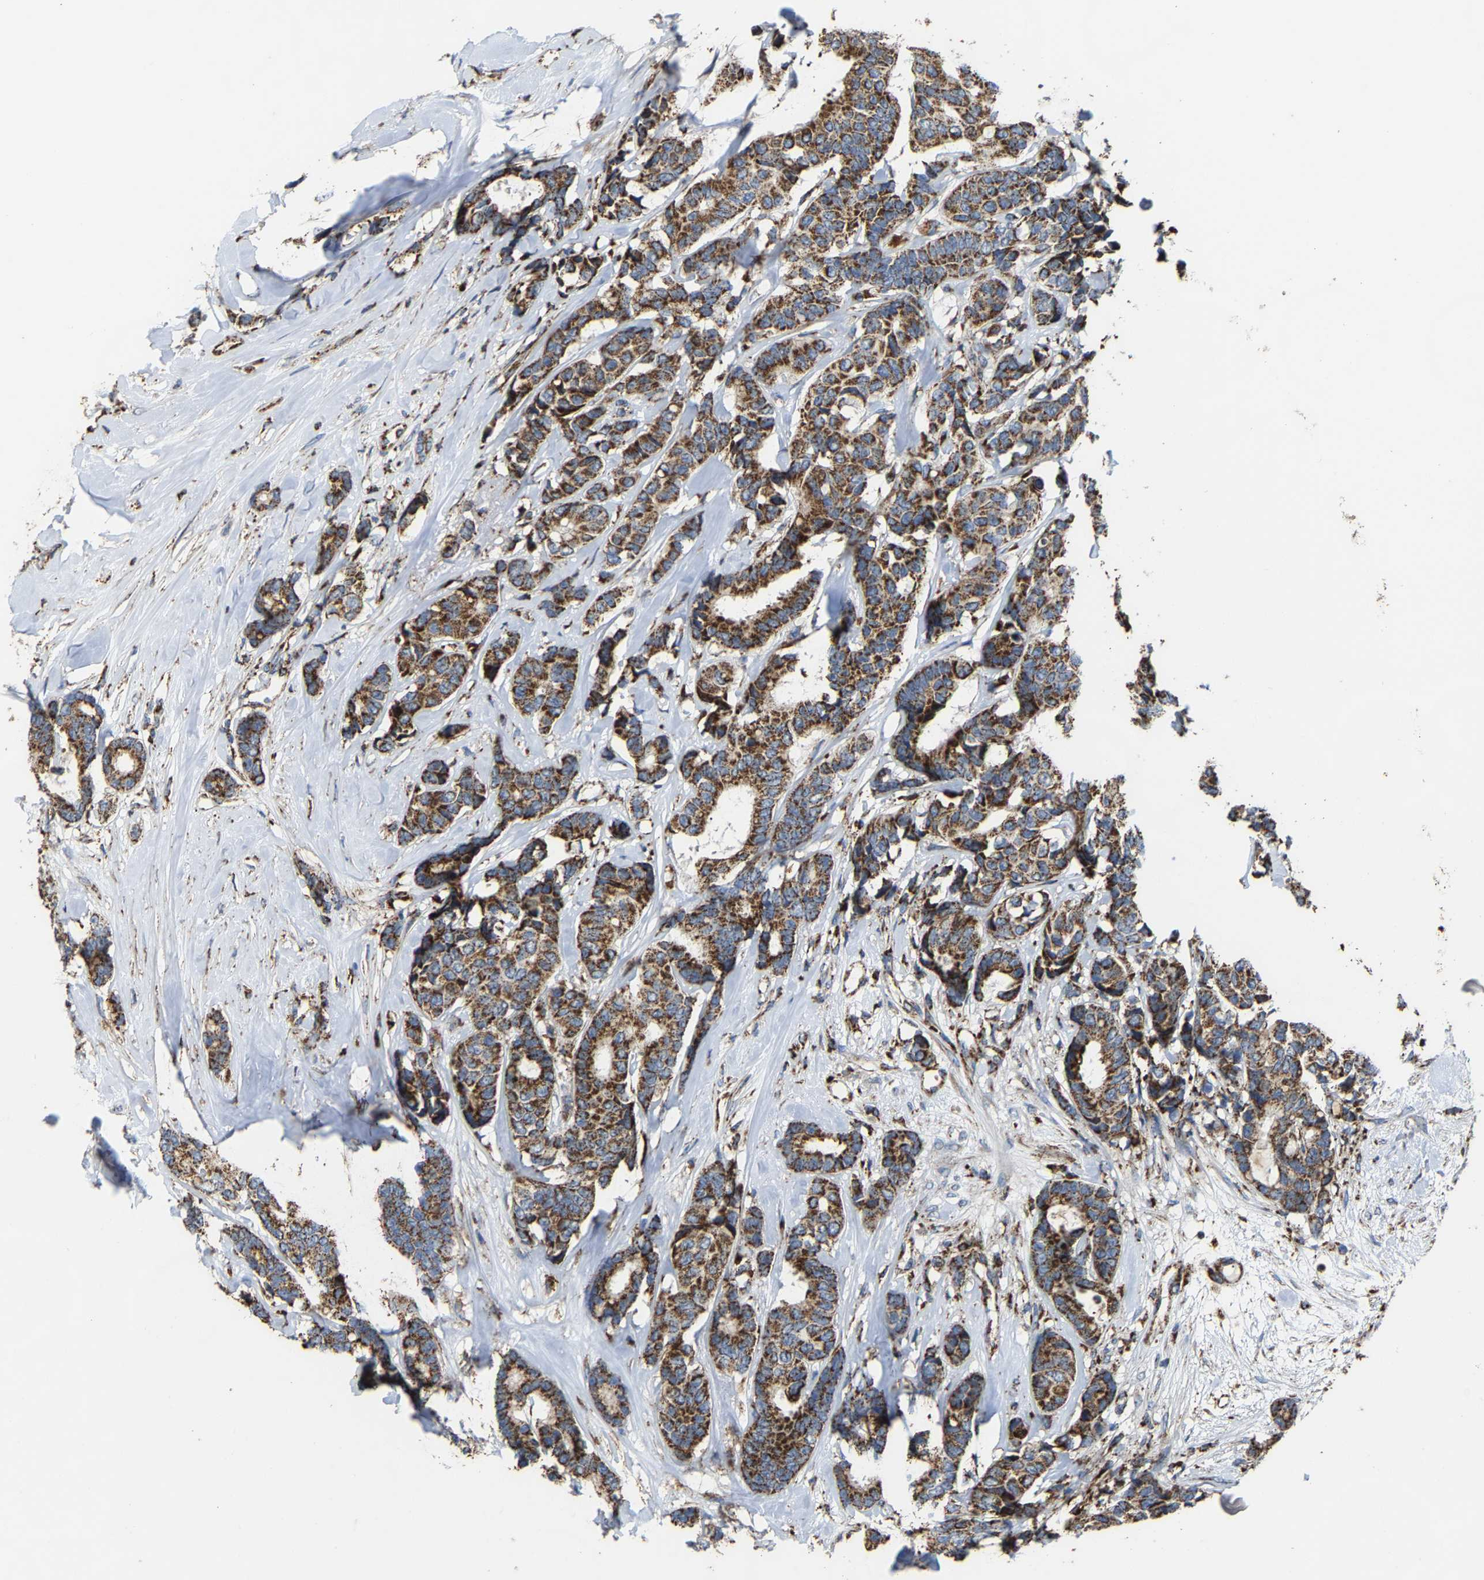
{"staining": {"intensity": "strong", "quantity": ">75%", "location": "cytoplasmic/membranous"}, "tissue": "breast cancer", "cell_type": "Tumor cells", "image_type": "cancer", "snomed": [{"axis": "morphology", "description": "Duct carcinoma"}, {"axis": "topography", "description": "Breast"}], "caption": "An image showing strong cytoplasmic/membranous staining in about >75% of tumor cells in breast cancer, as visualized by brown immunohistochemical staining.", "gene": "NDUFV3", "patient": {"sex": "female", "age": 87}}